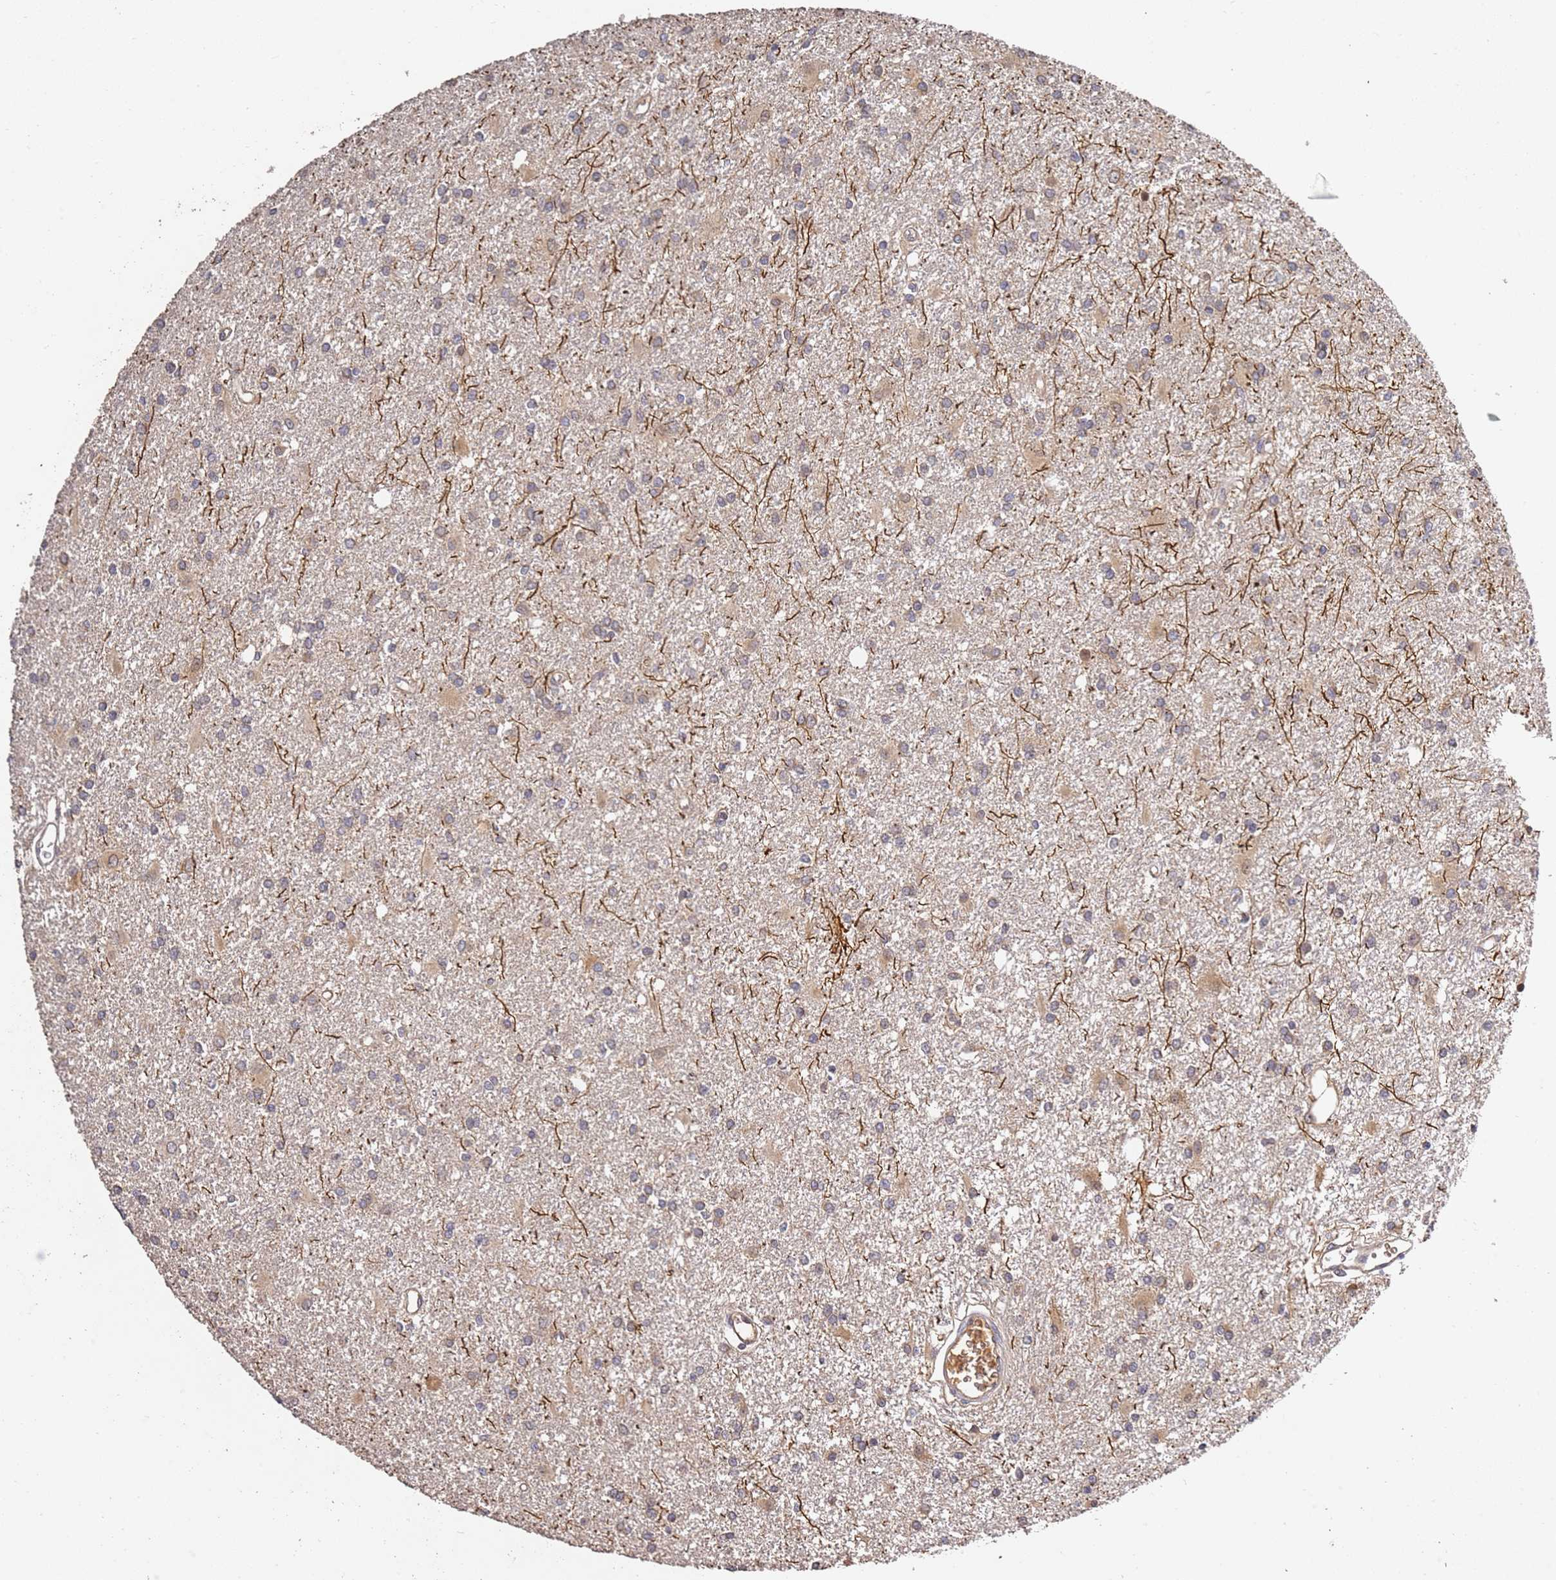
{"staining": {"intensity": "weak", "quantity": "25%-75%", "location": "cytoplasmic/membranous"}, "tissue": "glioma", "cell_type": "Tumor cells", "image_type": "cancer", "snomed": [{"axis": "morphology", "description": "Glioma, malignant, High grade"}, {"axis": "topography", "description": "Brain"}], "caption": "Immunohistochemical staining of high-grade glioma (malignant) displays low levels of weak cytoplasmic/membranous protein expression in about 25%-75% of tumor cells.", "gene": "OSBPL2", "patient": {"sex": "female", "age": 50}}